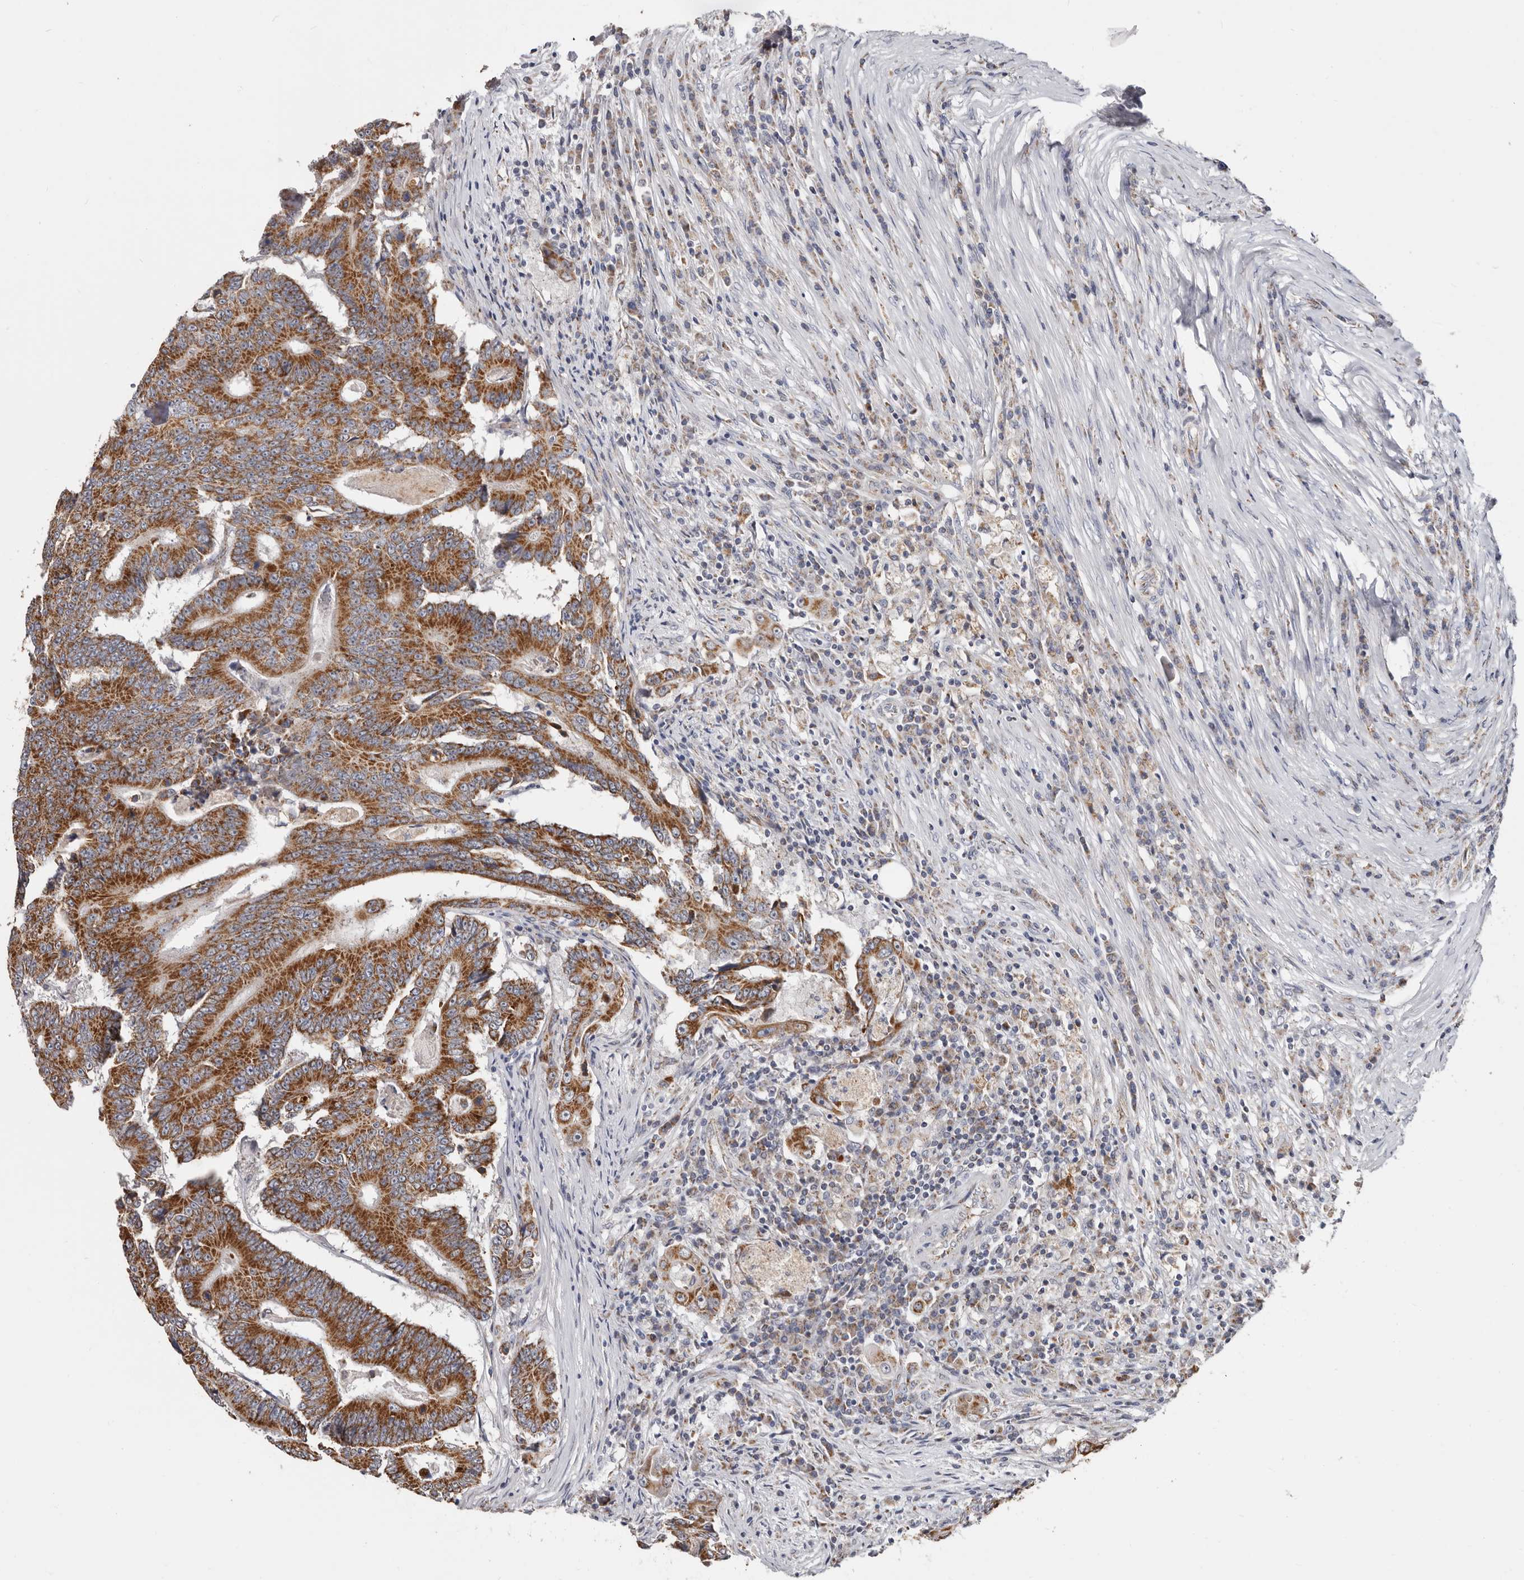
{"staining": {"intensity": "strong", "quantity": ">75%", "location": "cytoplasmic/membranous"}, "tissue": "colorectal cancer", "cell_type": "Tumor cells", "image_type": "cancer", "snomed": [{"axis": "morphology", "description": "Adenocarcinoma, NOS"}, {"axis": "topography", "description": "Colon"}], "caption": "This micrograph shows immunohistochemistry staining of adenocarcinoma (colorectal), with high strong cytoplasmic/membranous positivity in about >75% of tumor cells.", "gene": "MRPL18", "patient": {"sex": "male", "age": 83}}